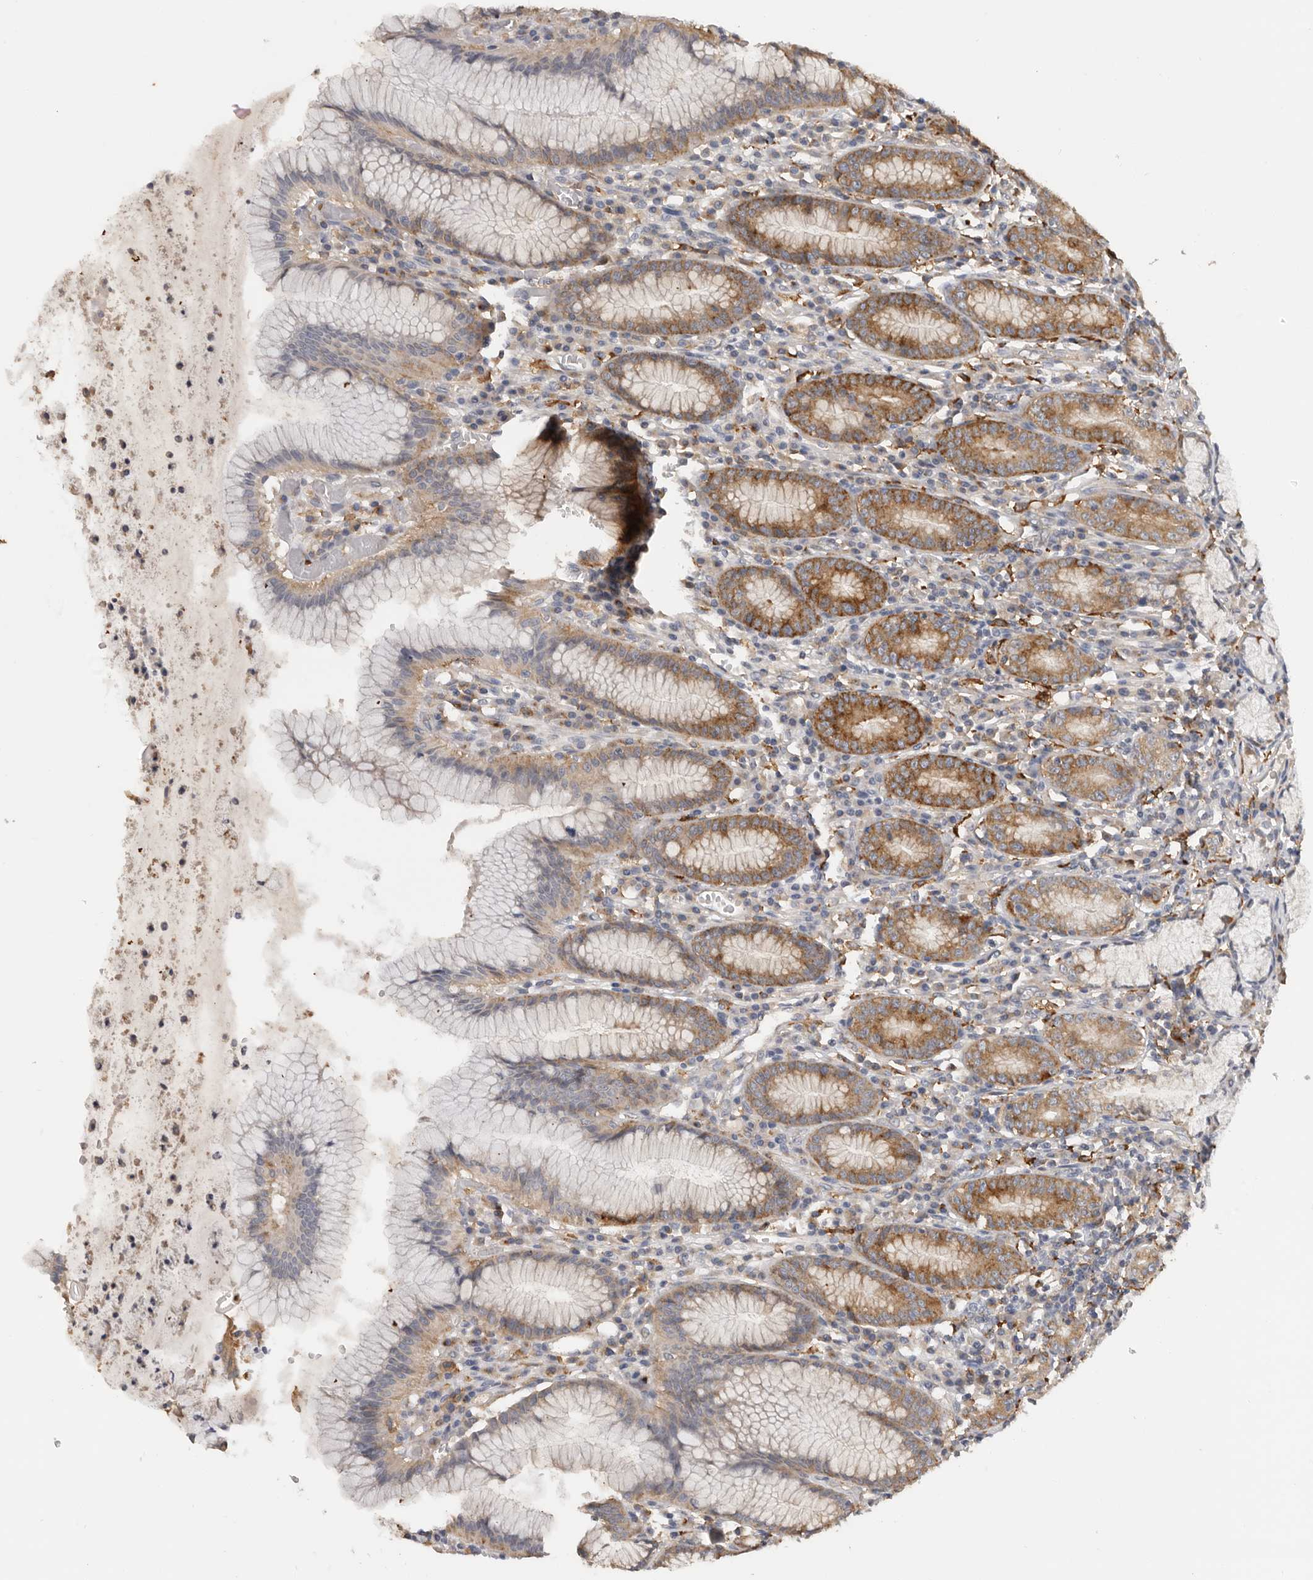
{"staining": {"intensity": "moderate", "quantity": ">75%", "location": "cytoplasmic/membranous"}, "tissue": "stomach", "cell_type": "Glandular cells", "image_type": "normal", "snomed": [{"axis": "morphology", "description": "Normal tissue, NOS"}, {"axis": "topography", "description": "Stomach"}], "caption": "Approximately >75% of glandular cells in unremarkable stomach exhibit moderate cytoplasmic/membranous protein staining as visualized by brown immunohistochemical staining.", "gene": "TFRC", "patient": {"sex": "male", "age": 55}}